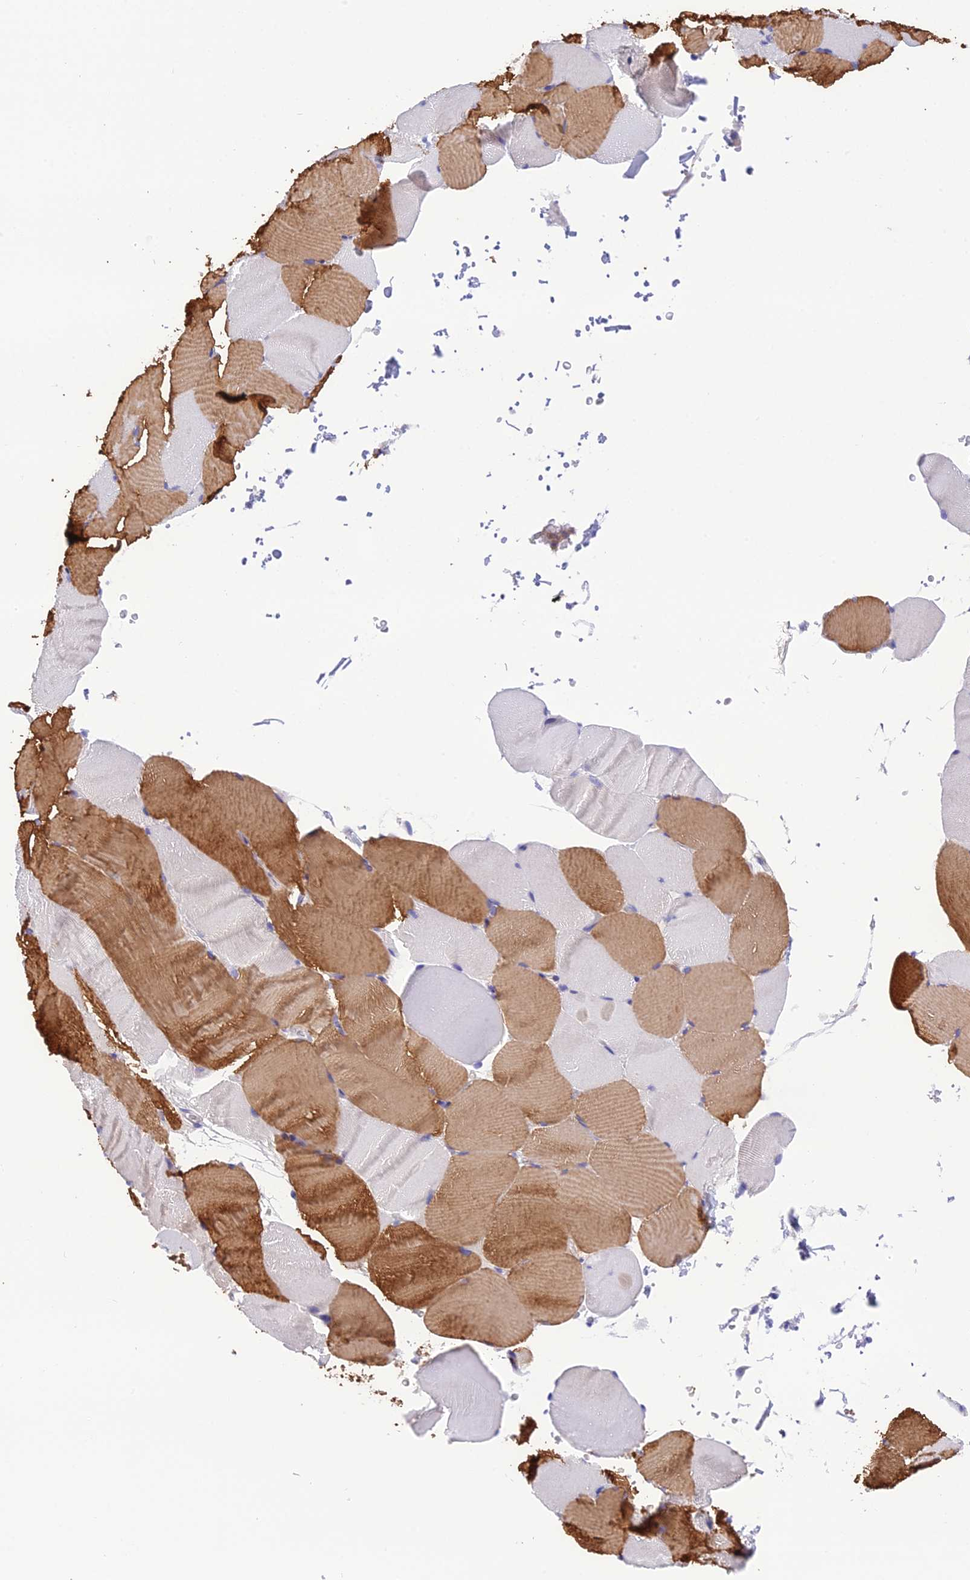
{"staining": {"intensity": "moderate", "quantity": "25%-75%", "location": "cytoplasmic/membranous"}, "tissue": "skeletal muscle", "cell_type": "Myocytes", "image_type": "normal", "snomed": [{"axis": "morphology", "description": "Normal tissue, NOS"}, {"axis": "topography", "description": "Skeletal muscle"}, {"axis": "topography", "description": "Parathyroid gland"}], "caption": "The micrograph reveals staining of unremarkable skeletal muscle, revealing moderate cytoplasmic/membranous protein expression (brown color) within myocytes.", "gene": "KIAA0408", "patient": {"sex": "female", "age": 37}}